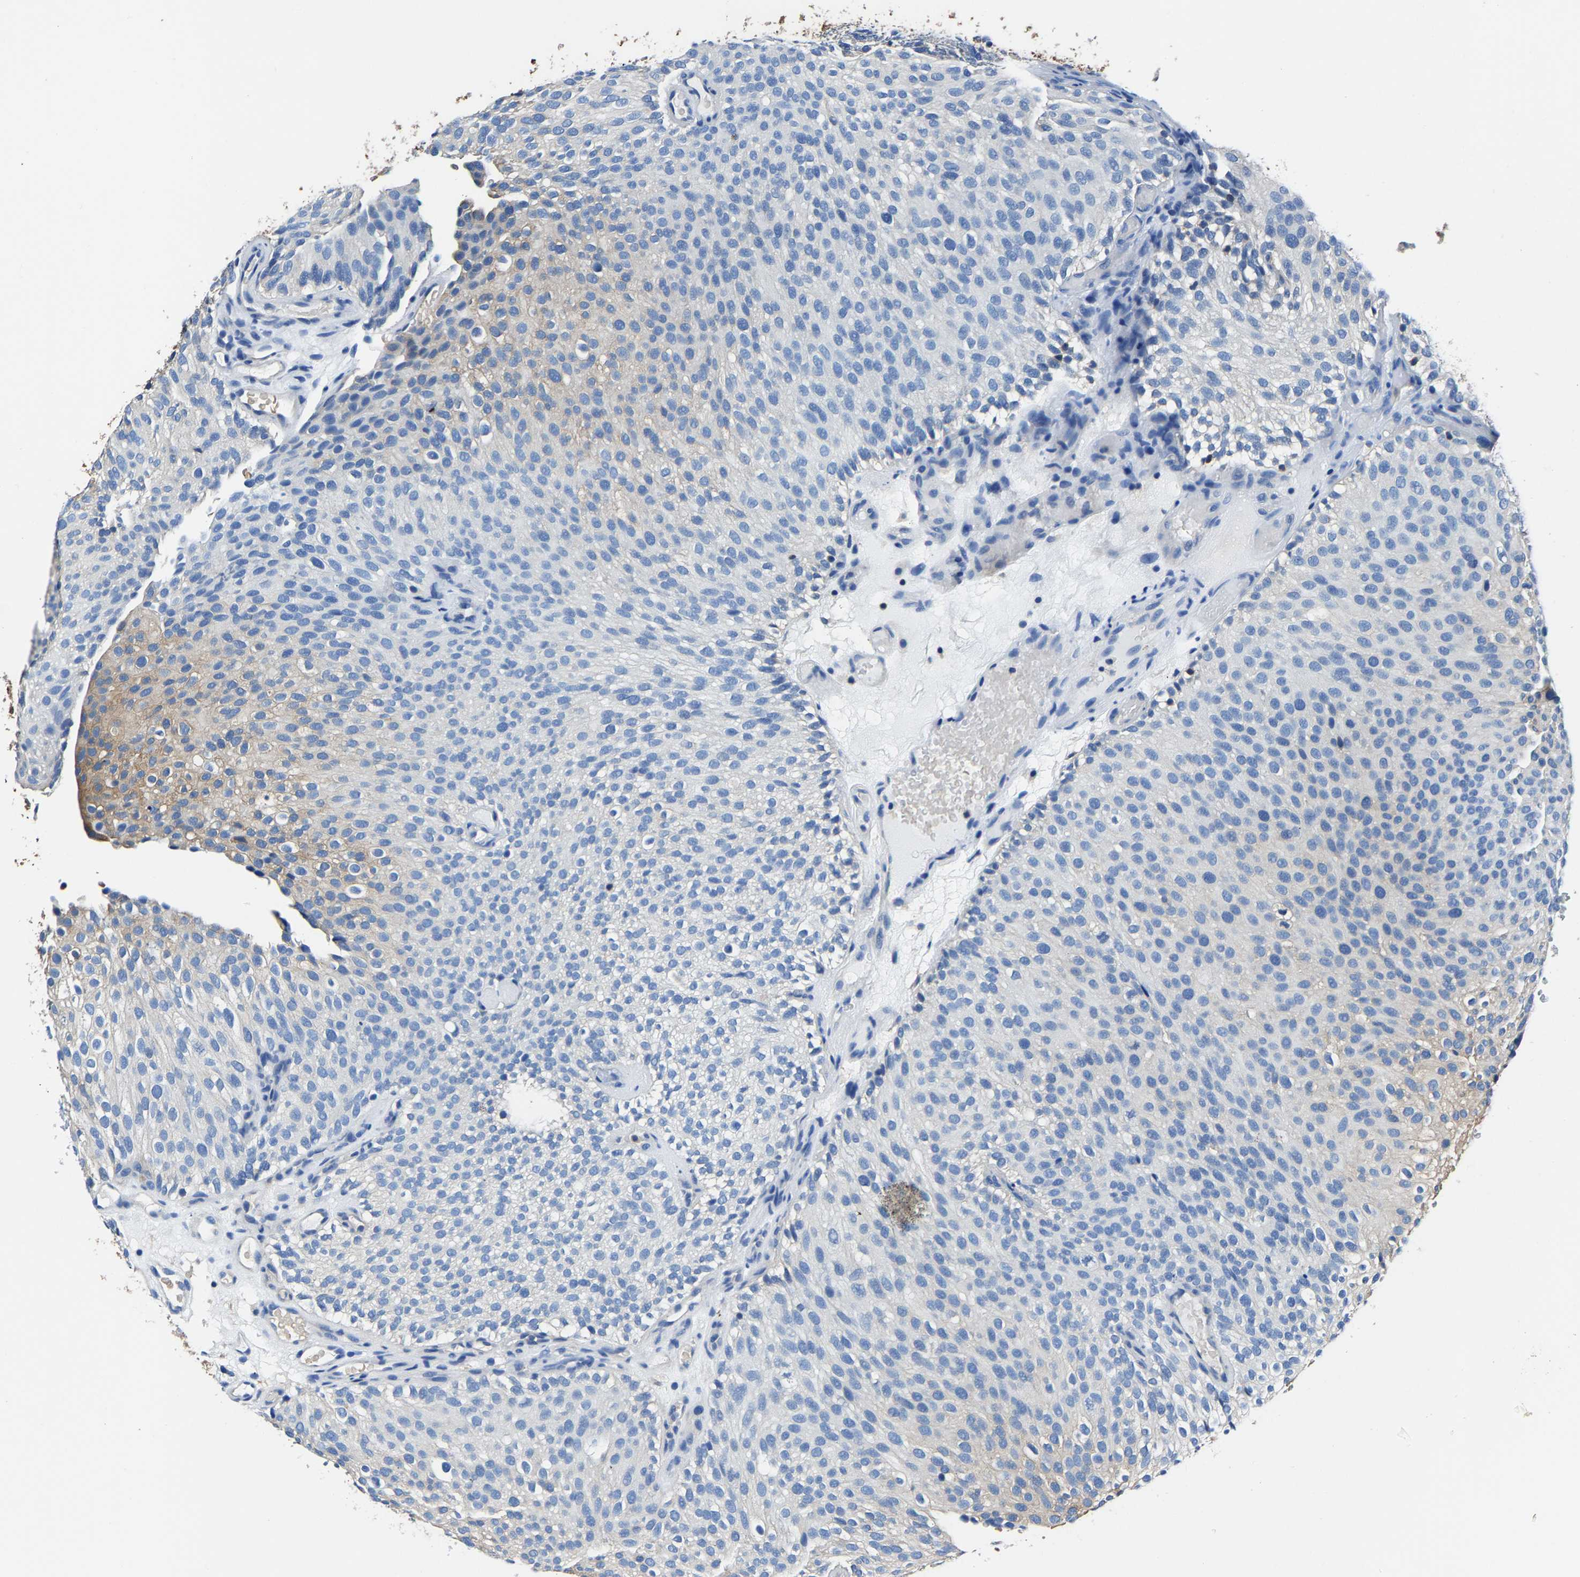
{"staining": {"intensity": "moderate", "quantity": "<25%", "location": "cytoplasmic/membranous"}, "tissue": "urothelial cancer", "cell_type": "Tumor cells", "image_type": "cancer", "snomed": [{"axis": "morphology", "description": "Urothelial carcinoma, Low grade"}, {"axis": "topography", "description": "Urinary bladder"}], "caption": "Immunohistochemical staining of human urothelial cancer reveals low levels of moderate cytoplasmic/membranous expression in approximately <25% of tumor cells.", "gene": "ALDOB", "patient": {"sex": "male", "age": 78}}